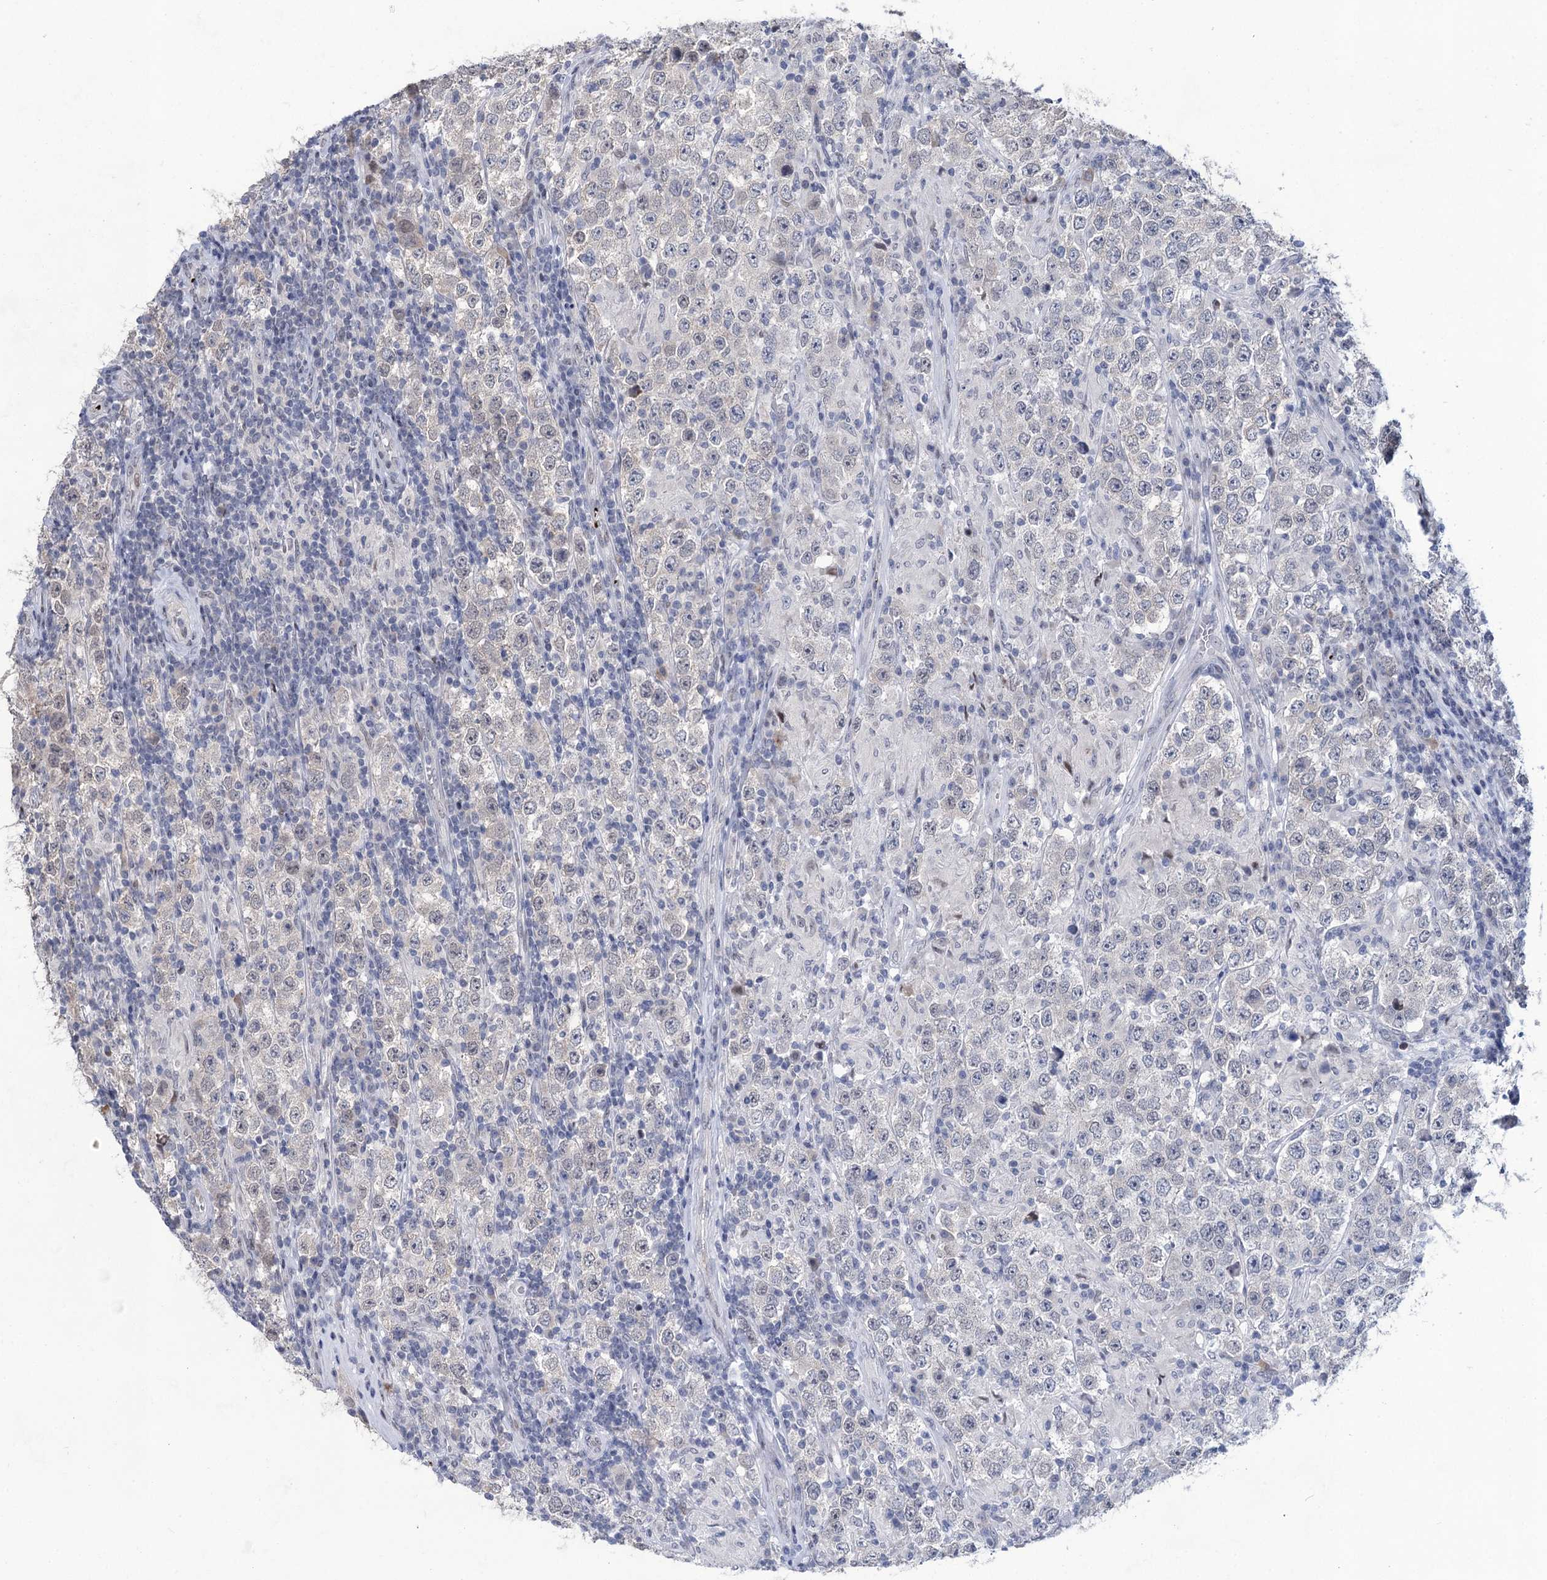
{"staining": {"intensity": "negative", "quantity": "none", "location": "none"}, "tissue": "testis cancer", "cell_type": "Tumor cells", "image_type": "cancer", "snomed": [{"axis": "morphology", "description": "Normal tissue, NOS"}, {"axis": "morphology", "description": "Urothelial carcinoma, High grade"}, {"axis": "morphology", "description": "Seminoma, NOS"}, {"axis": "morphology", "description": "Carcinoma, Embryonal, NOS"}, {"axis": "topography", "description": "Urinary bladder"}, {"axis": "topography", "description": "Testis"}], "caption": "Immunohistochemistry histopathology image of human seminoma (testis) stained for a protein (brown), which reveals no expression in tumor cells.", "gene": "MON2", "patient": {"sex": "male", "age": 41}}